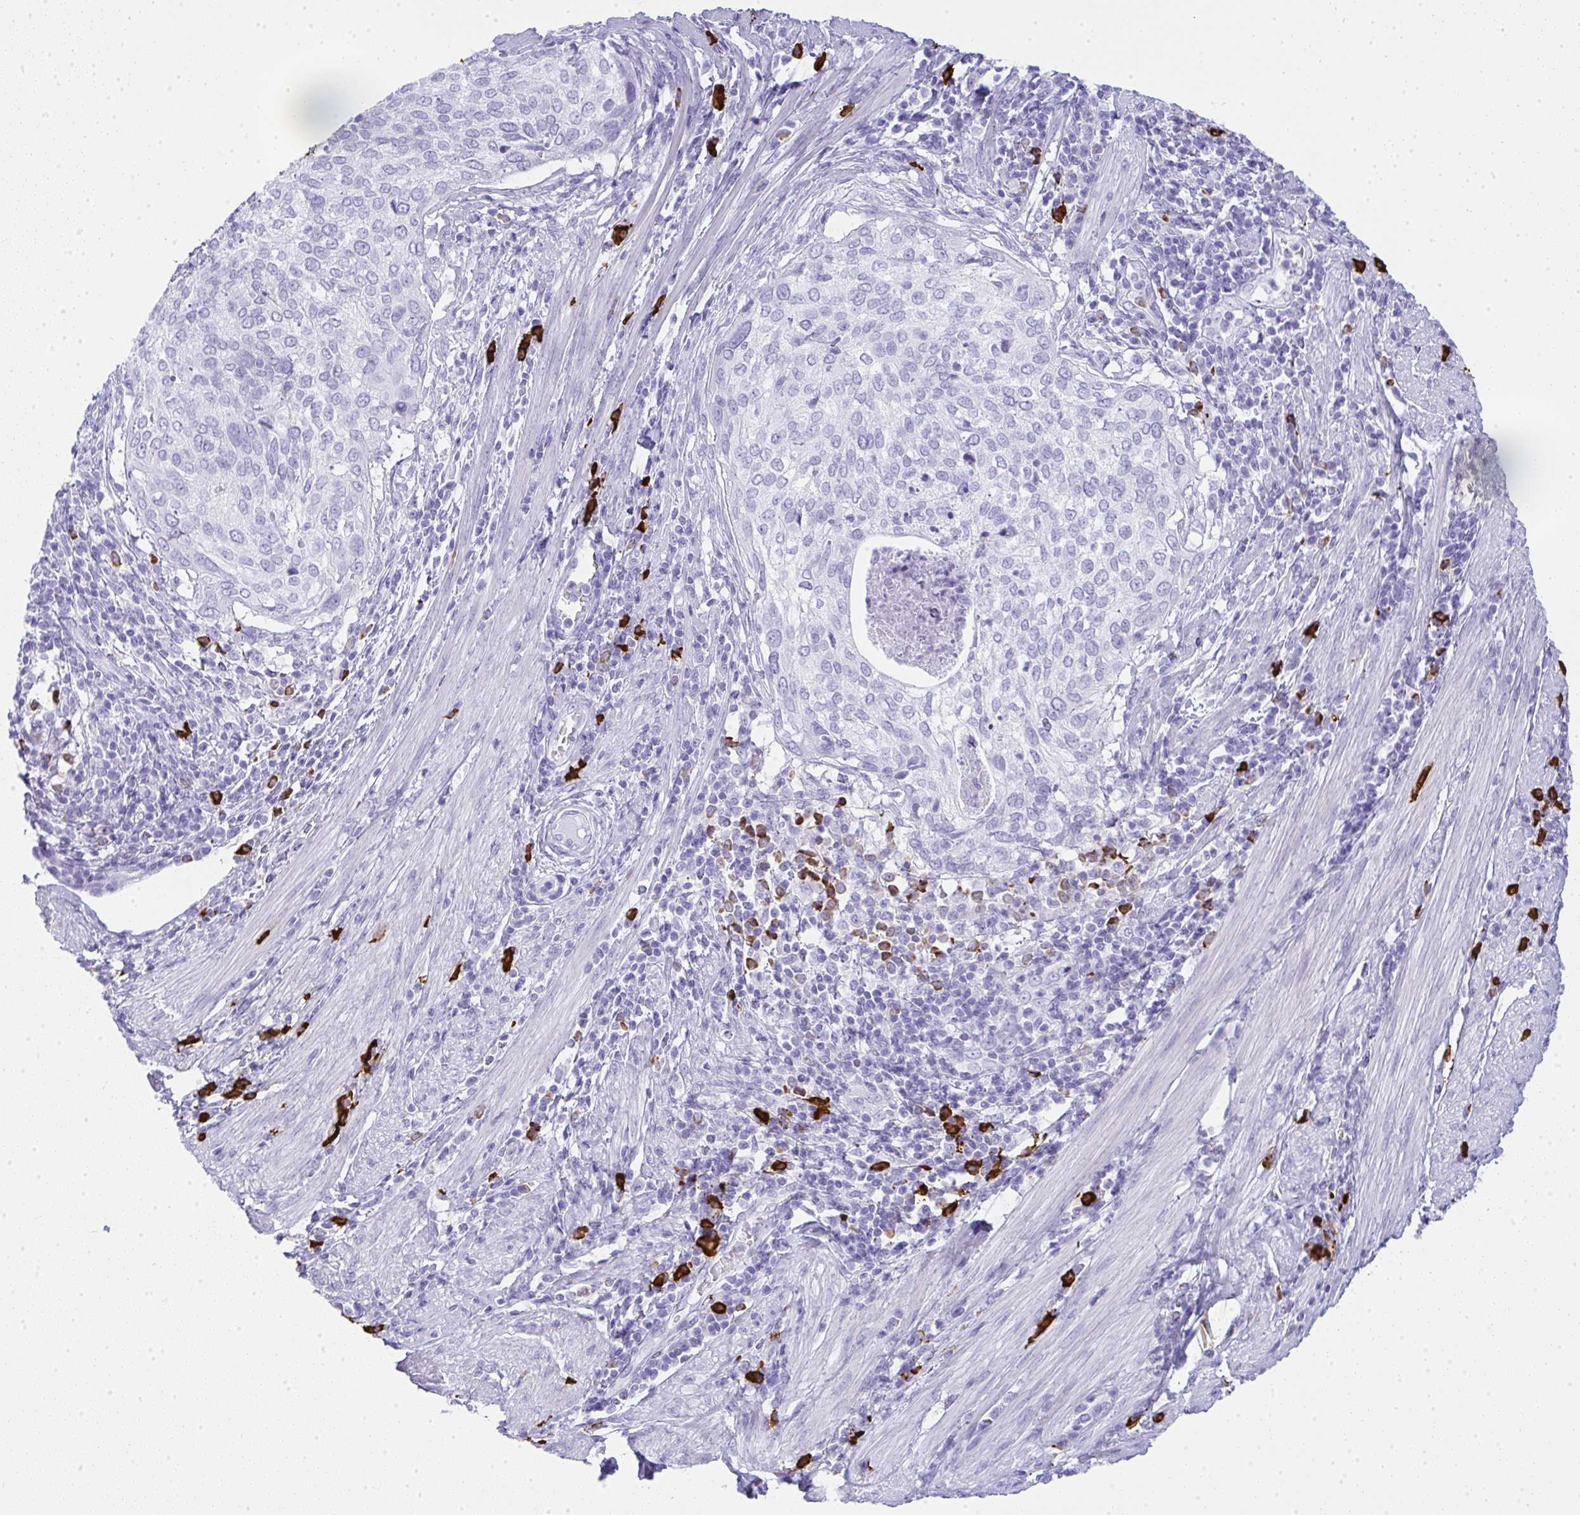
{"staining": {"intensity": "negative", "quantity": "none", "location": "none"}, "tissue": "cervical cancer", "cell_type": "Tumor cells", "image_type": "cancer", "snomed": [{"axis": "morphology", "description": "Squamous cell carcinoma, NOS"}, {"axis": "topography", "description": "Cervix"}], "caption": "Immunohistochemistry (IHC) of human cervical cancer (squamous cell carcinoma) demonstrates no staining in tumor cells.", "gene": "CDADC1", "patient": {"sex": "female", "age": 38}}